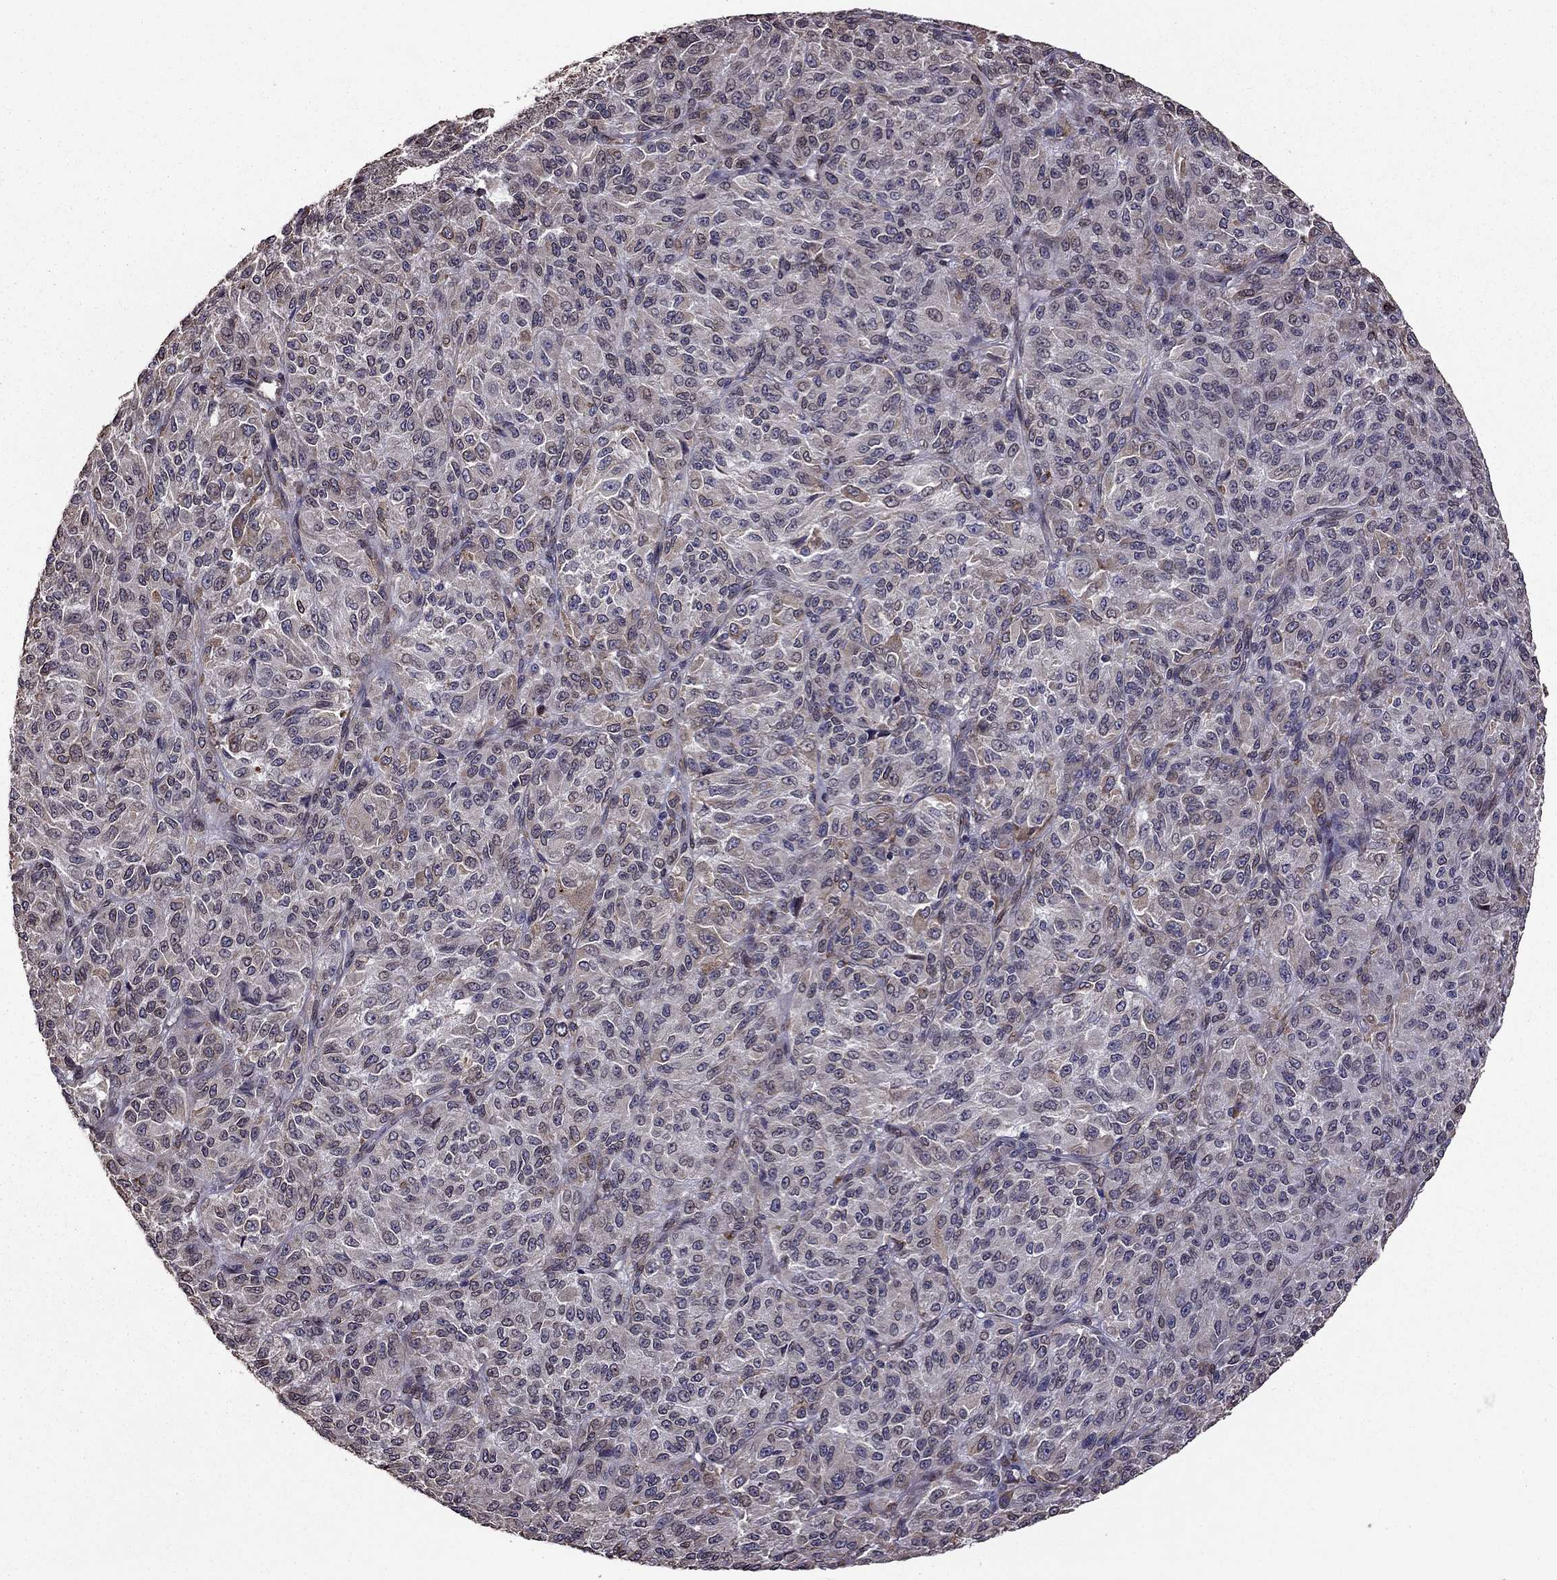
{"staining": {"intensity": "weak", "quantity": "<25%", "location": "cytoplasmic/membranous"}, "tissue": "melanoma", "cell_type": "Tumor cells", "image_type": "cancer", "snomed": [{"axis": "morphology", "description": "Malignant melanoma, Metastatic site"}, {"axis": "topography", "description": "Brain"}], "caption": "Protein analysis of malignant melanoma (metastatic site) exhibits no significant expression in tumor cells.", "gene": "IKBIP", "patient": {"sex": "female", "age": 56}}